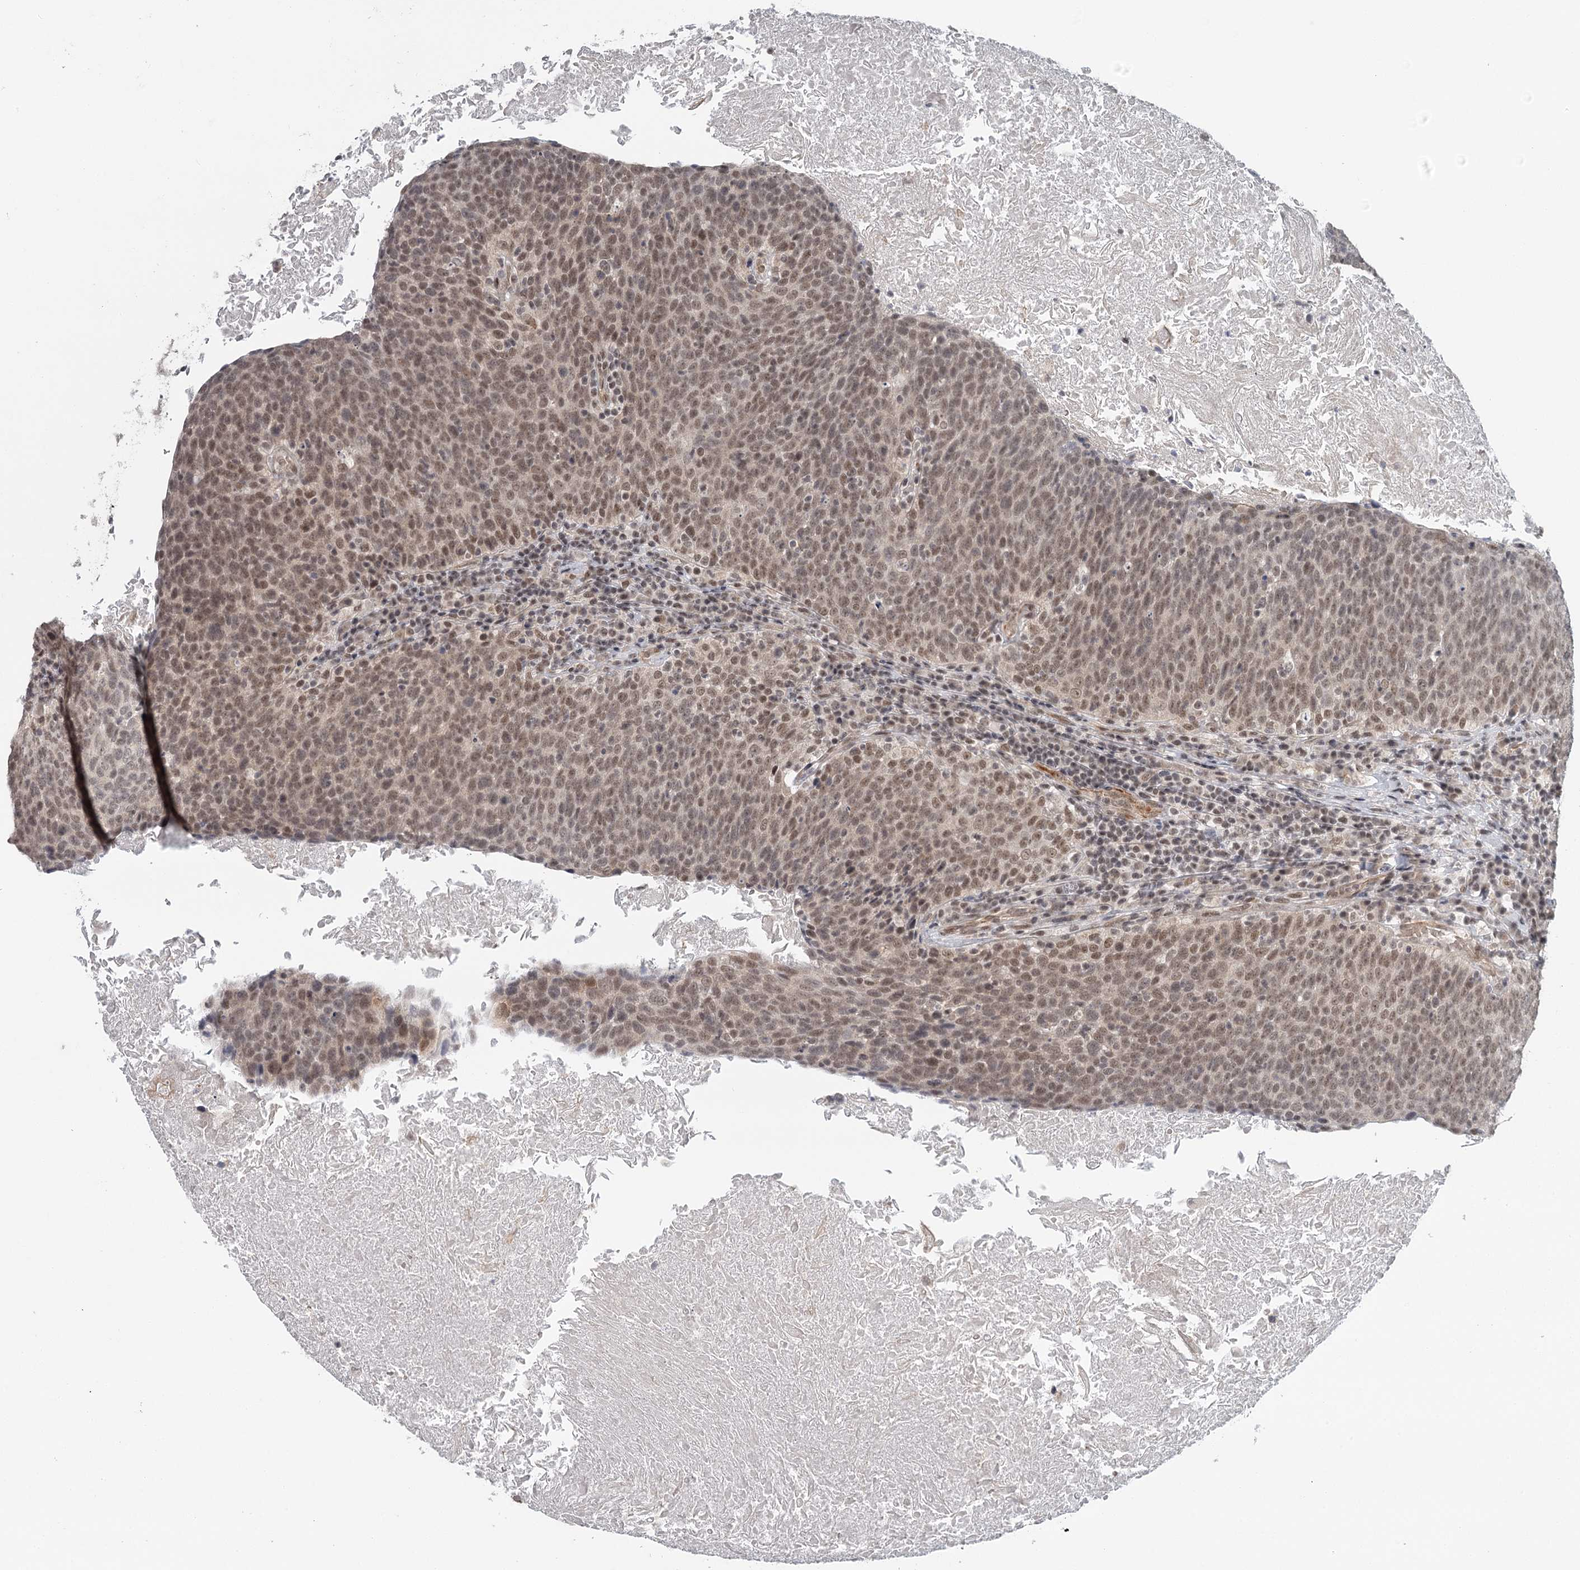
{"staining": {"intensity": "moderate", "quantity": ">75%", "location": "nuclear"}, "tissue": "head and neck cancer", "cell_type": "Tumor cells", "image_type": "cancer", "snomed": [{"axis": "morphology", "description": "Squamous cell carcinoma, NOS"}, {"axis": "morphology", "description": "Squamous cell carcinoma, metastatic, NOS"}, {"axis": "topography", "description": "Lymph node"}, {"axis": "topography", "description": "Head-Neck"}], "caption": "A micrograph showing moderate nuclear staining in about >75% of tumor cells in squamous cell carcinoma (head and neck), as visualized by brown immunohistochemical staining.", "gene": "FAM13C", "patient": {"sex": "male", "age": 62}}